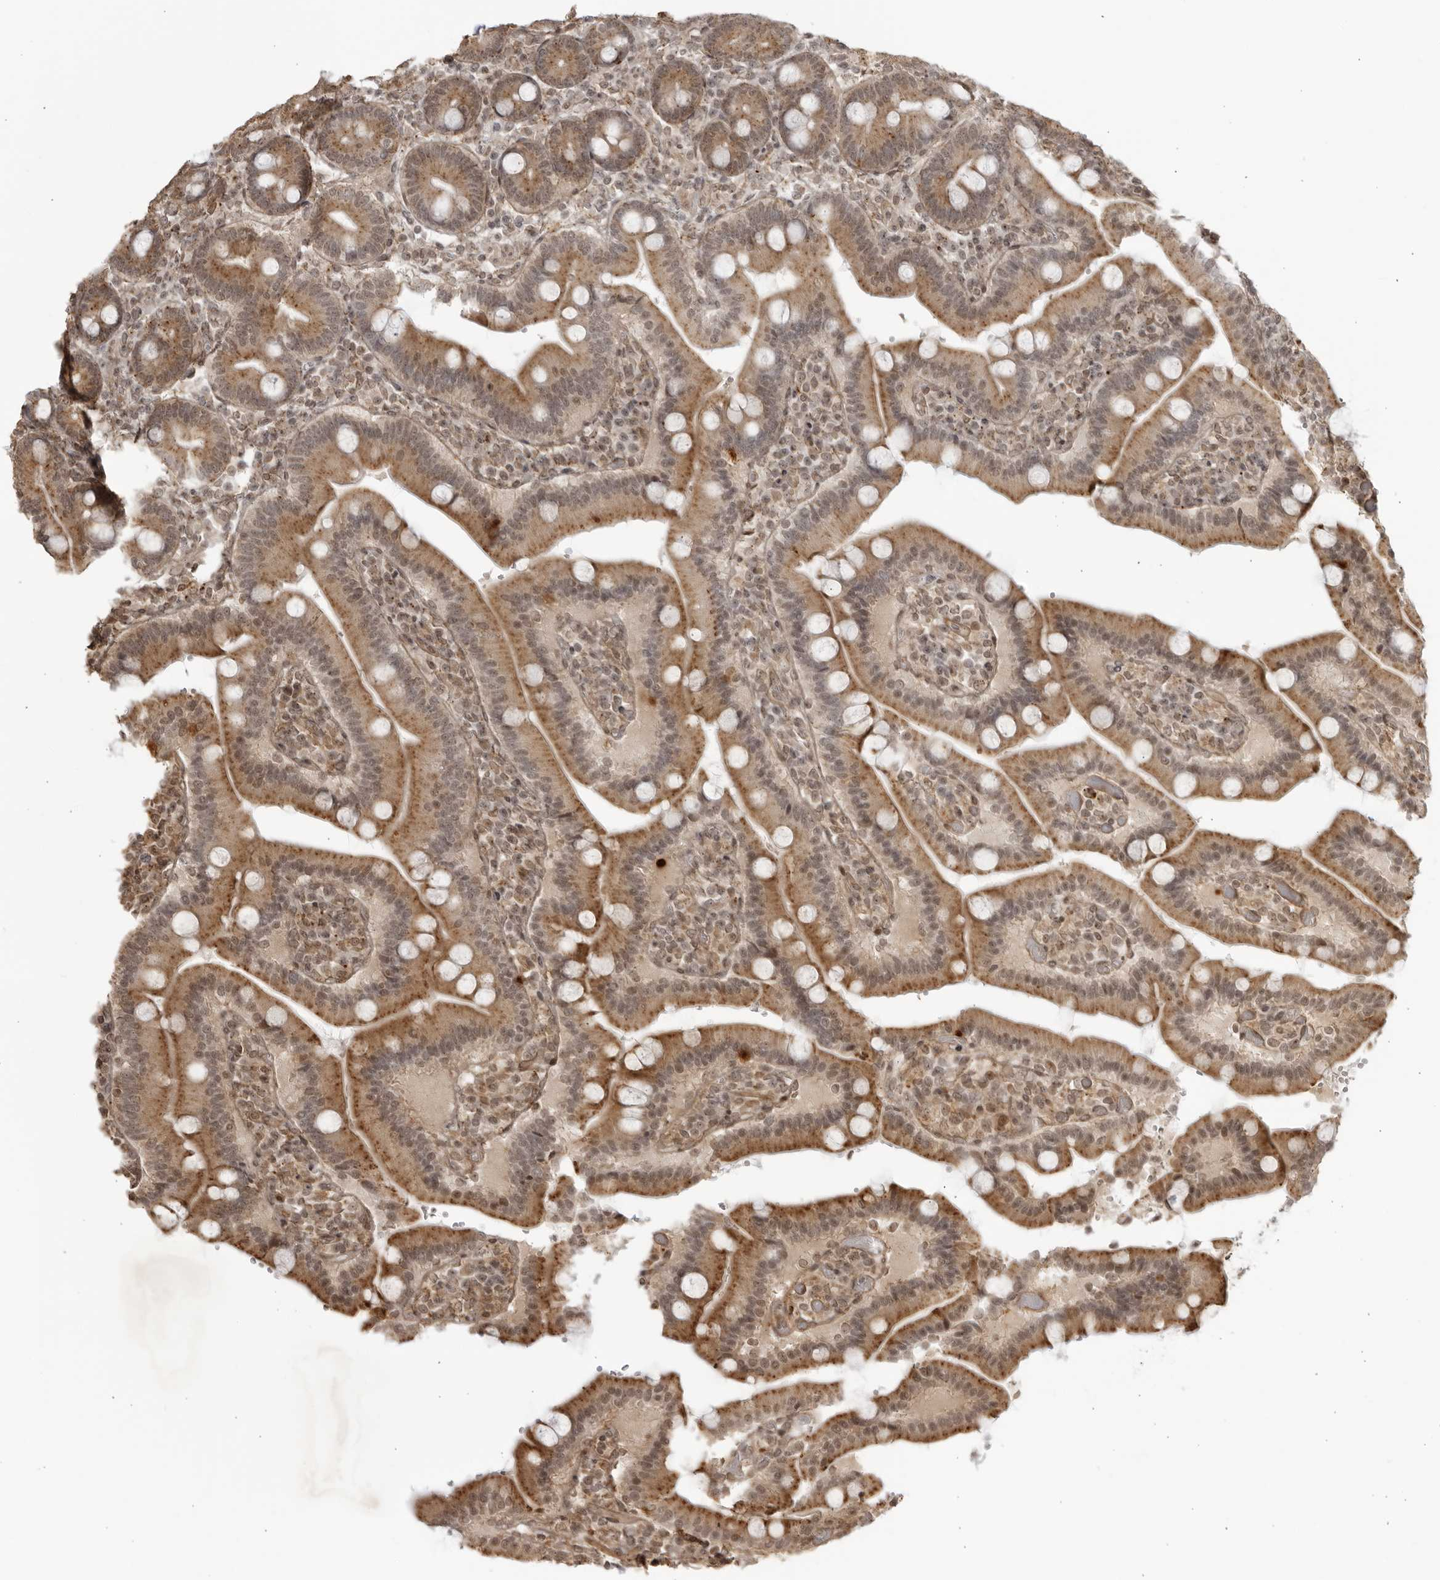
{"staining": {"intensity": "moderate", "quantity": ">75%", "location": "cytoplasmic/membranous"}, "tissue": "duodenum", "cell_type": "Glandular cells", "image_type": "normal", "snomed": [{"axis": "morphology", "description": "Normal tissue, NOS"}, {"axis": "topography", "description": "Duodenum"}], "caption": "DAB immunohistochemical staining of benign duodenum reveals moderate cytoplasmic/membranous protein positivity in approximately >75% of glandular cells.", "gene": "TCF21", "patient": {"sex": "female", "age": 62}}